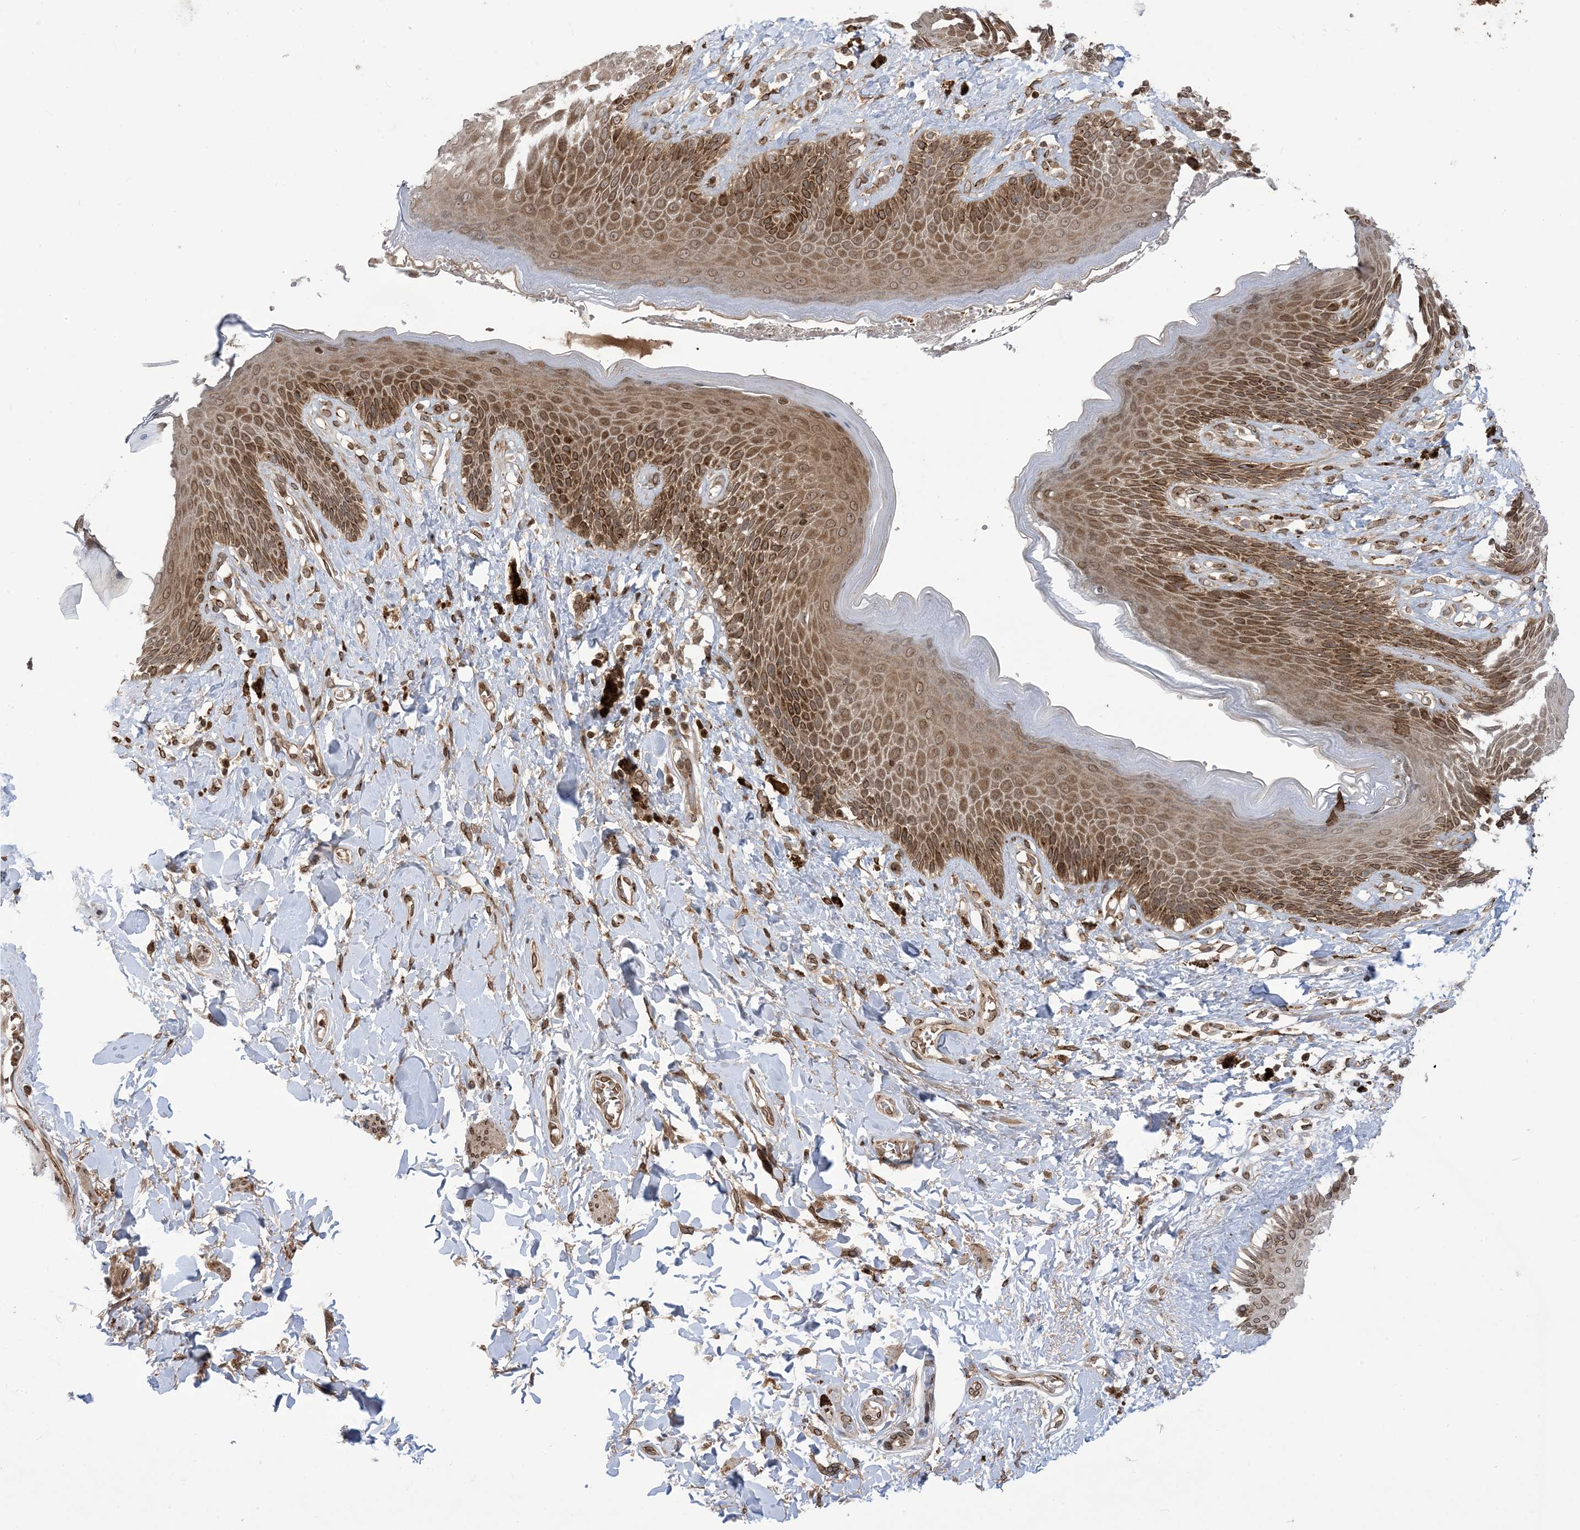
{"staining": {"intensity": "strong", "quantity": ">75%", "location": "cytoplasmic/membranous"}, "tissue": "skin", "cell_type": "Epidermal cells", "image_type": "normal", "snomed": [{"axis": "morphology", "description": "Normal tissue, NOS"}, {"axis": "topography", "description": "Anal"}], "caption": "Brown immunohistochemical staining in normal human skin reveals strong cytoplasmic/membranous staining in approximately >75% of epidermal cells. Nuclei are stained in blue.", "gene": "CASP4", "patient": {"sex": "female", "age": 78}}